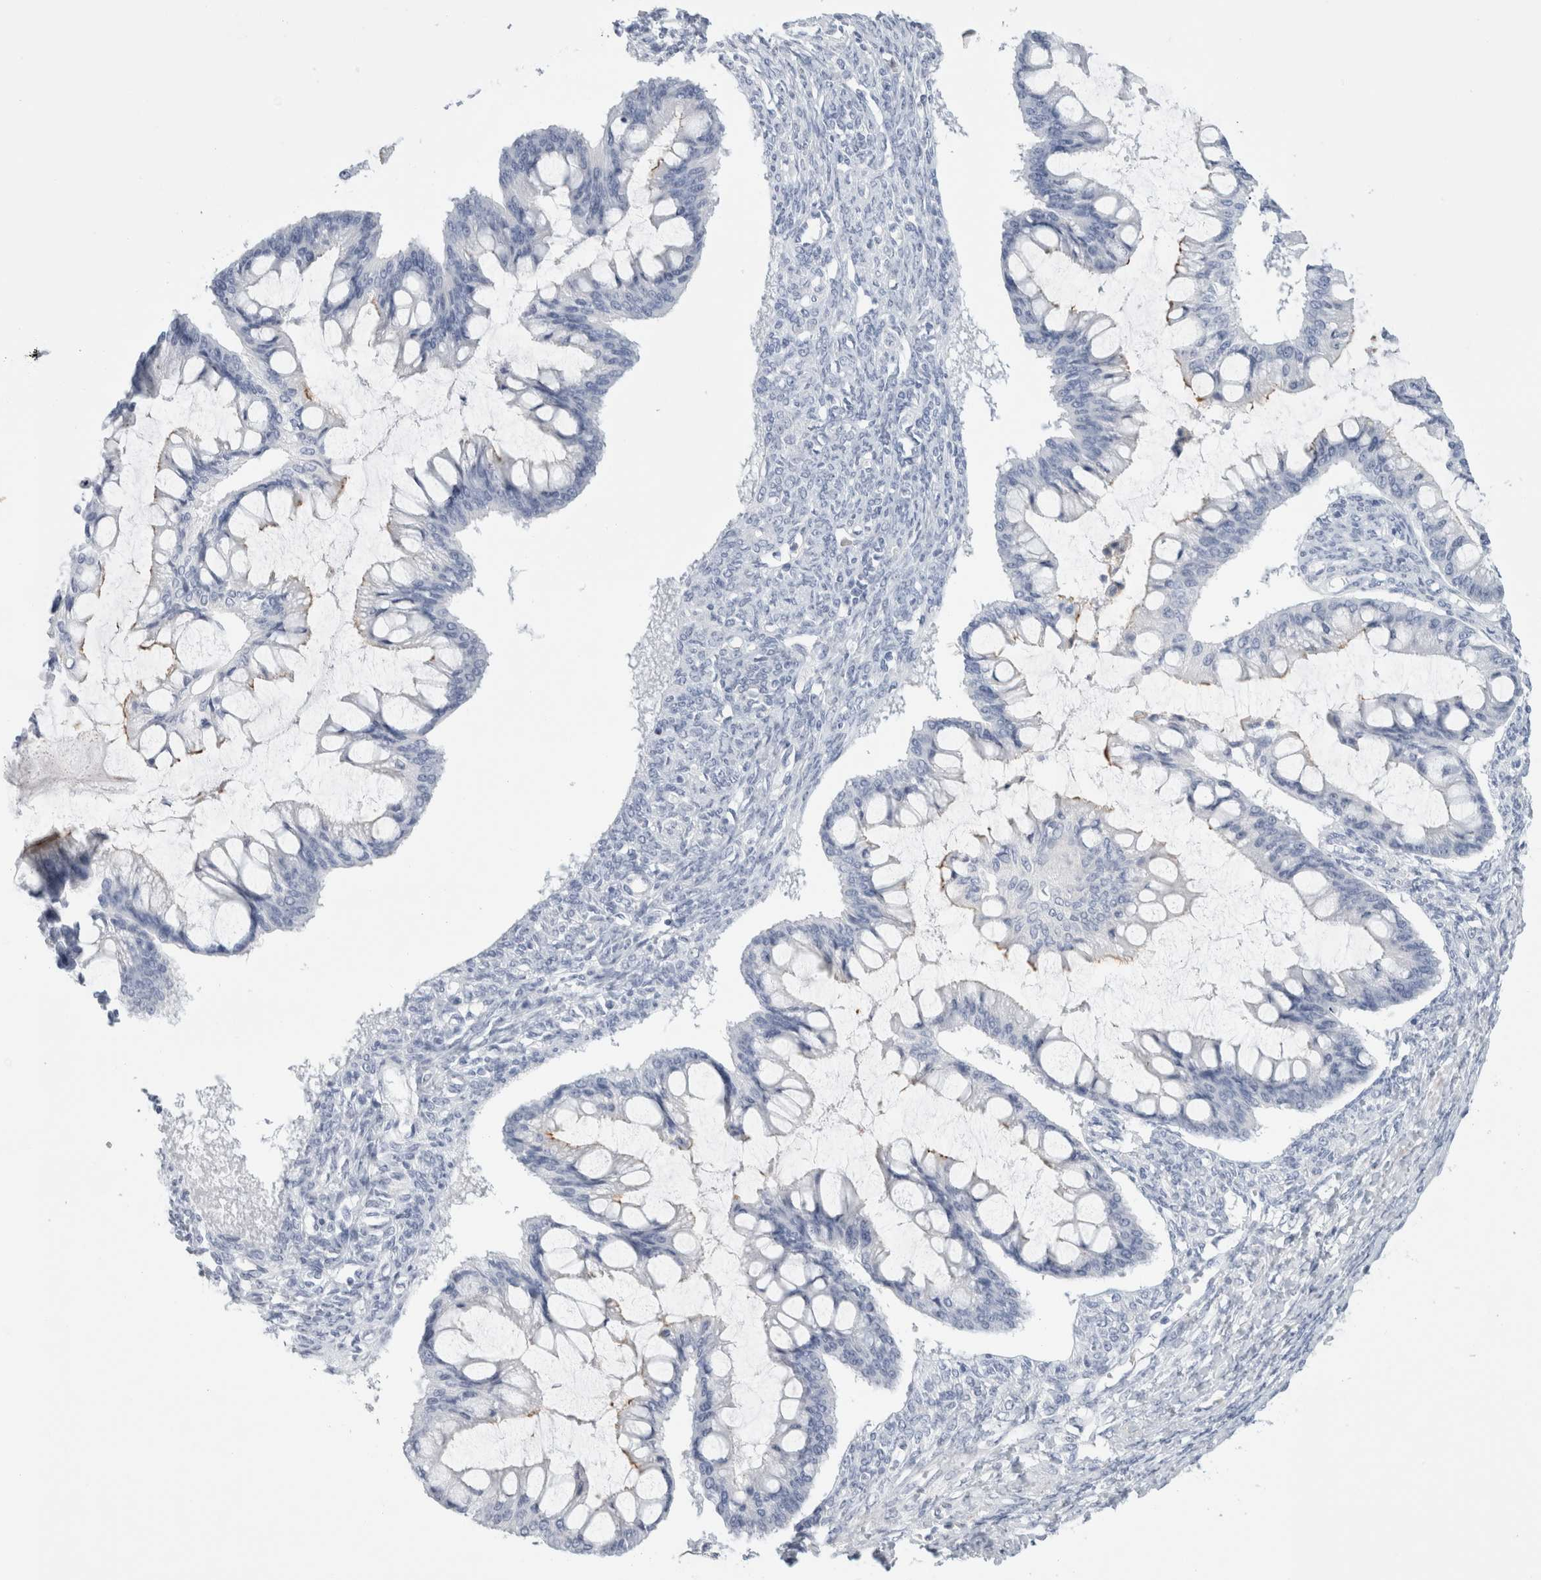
{"staining": {"intensity": "moderate", "quantity": "<25%", "location": "cytoplasmic/membranous"}, "tissue": "ovarian cancer", "cell_type": "Tumor cells", "image_type": "cancer", "snomed": [{"axis": "morphology", "description": "Cystadenocarcinoma, mucinous, NOS"}, {"axis": "topography", "description": "Ovary"}], "caption": "Ovarian cancer stained with DAB immunohistochemistry demonstrates low levels of moderate cytoplasmic/membranous expression in approximately <25% of tumor cells.", "gene": "MUC15", "patient": {"sex": "female", "age": 73}}